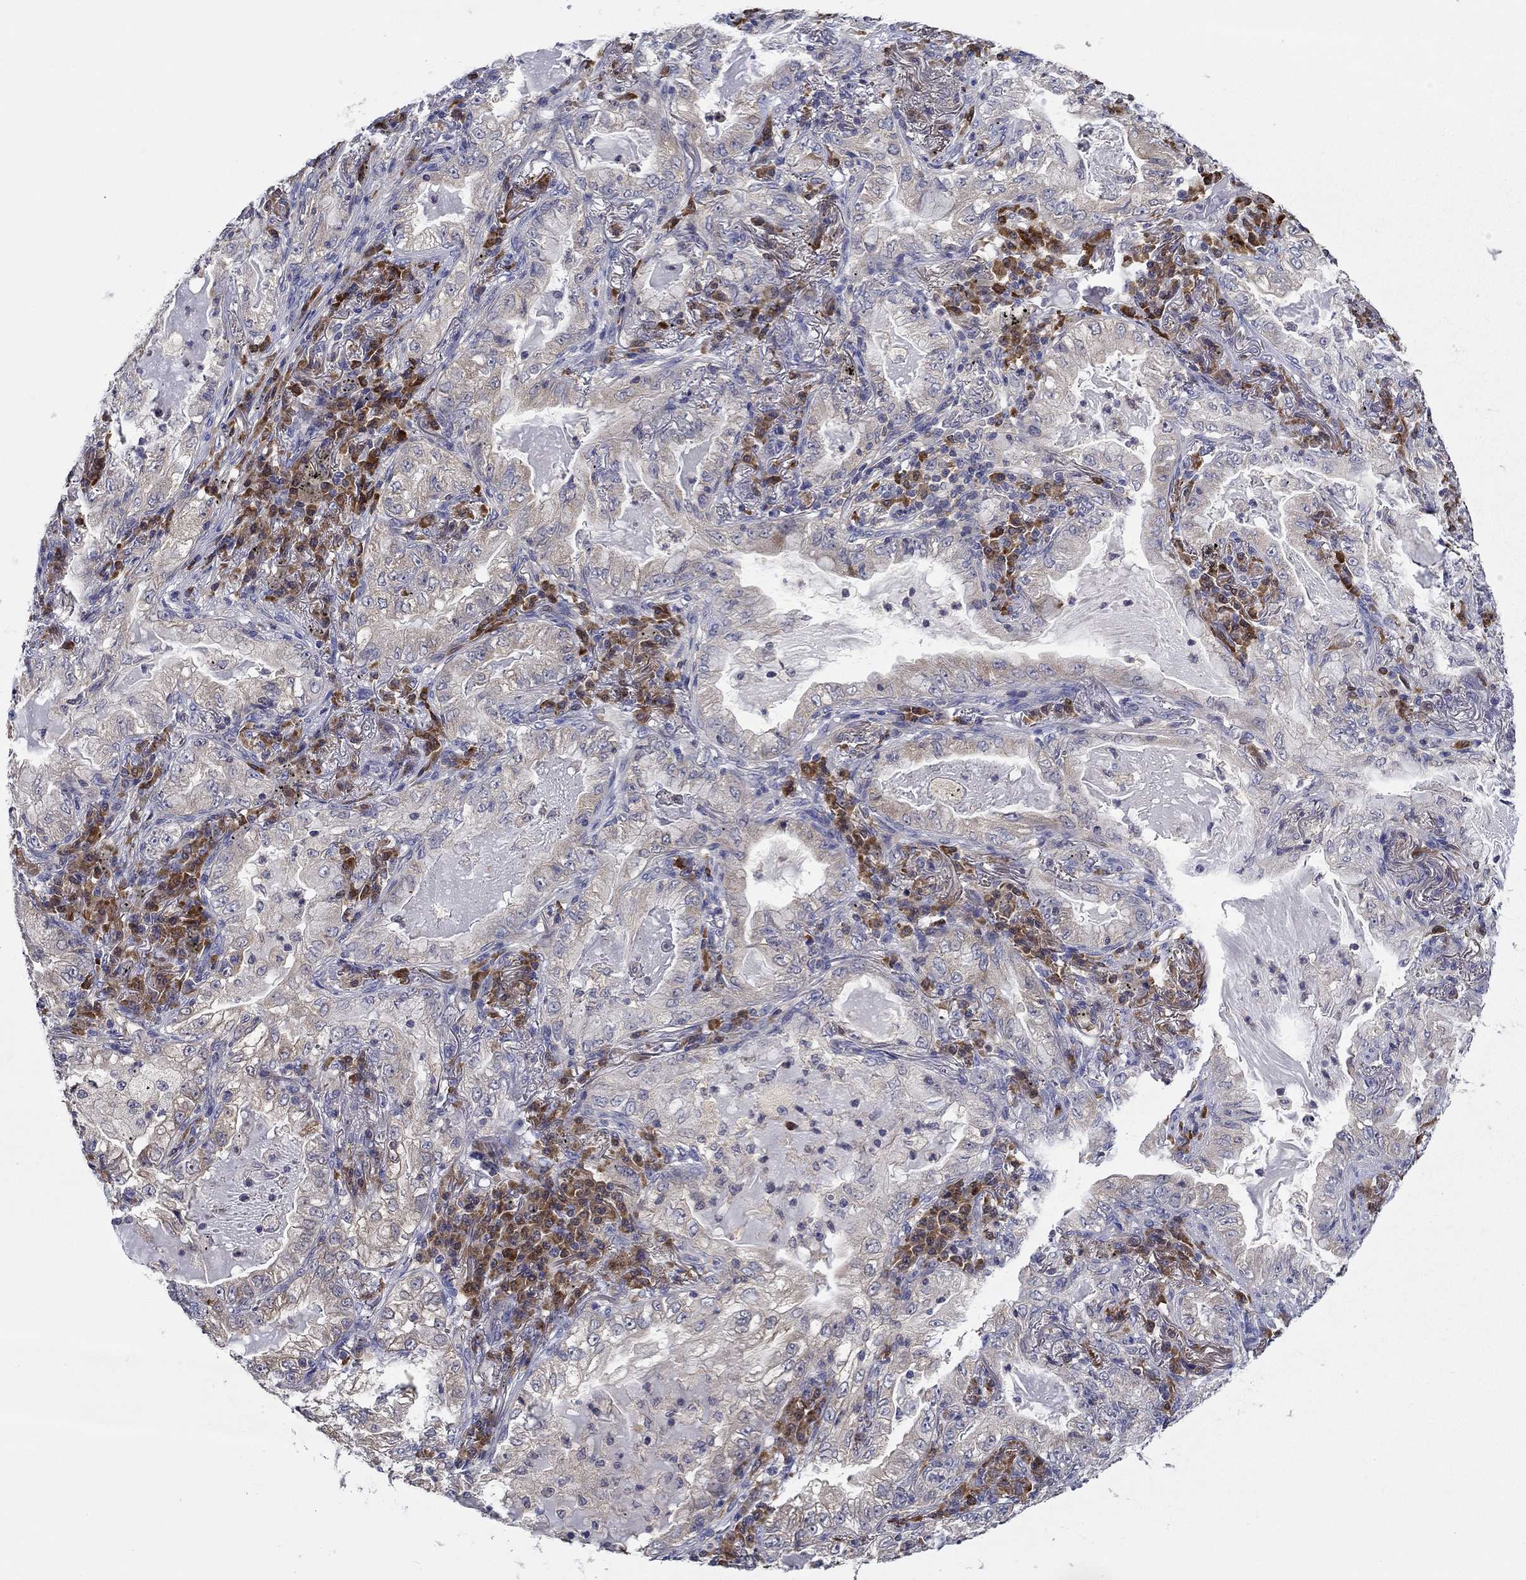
{"staining": {"intensity": "negative", "quantity": "none", "location": "none"}, "tissue": "lung cancer", "cell_type": "Tumor cells", "image_type": "cancer", "snomed": [{"axis": "morphology", "description": "Adenocarcinoma, NOS"}, {"axis": "topography", "description": "Lung"}], "caption": "High magnification brightfield microscopy of lung cancer (adenocarcinoma) stained with DAB (brown) and counterstained with hematoxylin (blue): tumor cells show no significant expression. (DAB (3,3'-diaminobenzidine) IHC, high magnification).", "gene": "POU2F2", "patient": {"sex": "female", "age": 73}}